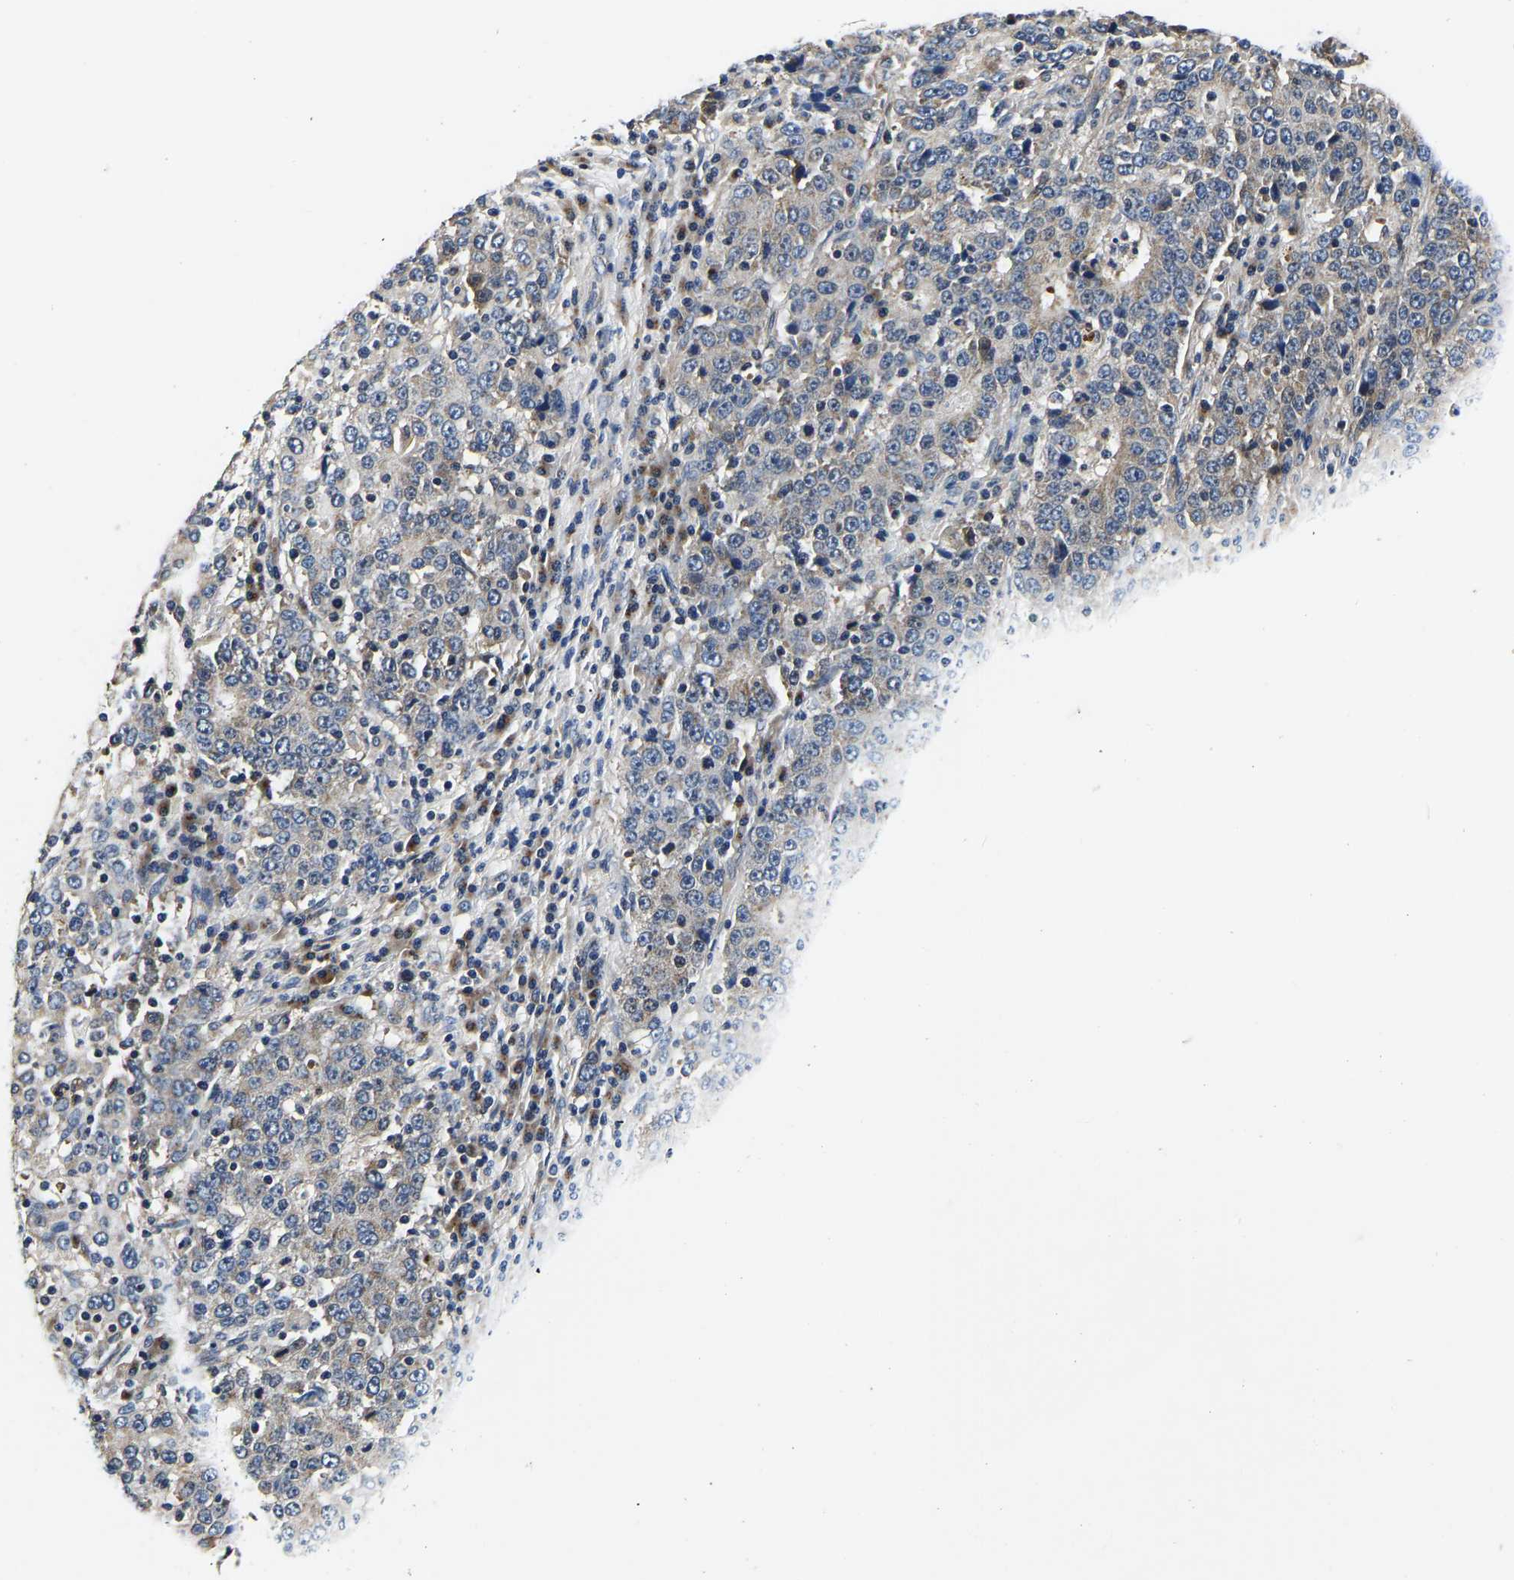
{"staining": {"intensity": "weak", "quantity": "25%-75%", "location": "cytoplasmic/membranous"}, "tissue": "stomach cancer", "cell_type": "Tumor cells", "image_type": "cancer", "snomed": [{"axis": "morphology", "description": "Adenocarcinoma, NOS"}, {"axis": "topography", "description": "Stomach"}], "caption": "Immunohistochemical staining of human stomach cancer exhibits low levels of weak cytoplasmic/membranous protein expression in approximately 25%-75% of tumor cells.", "gene": "RABAC1", "patient": {"sex": "male", "age": 59}}